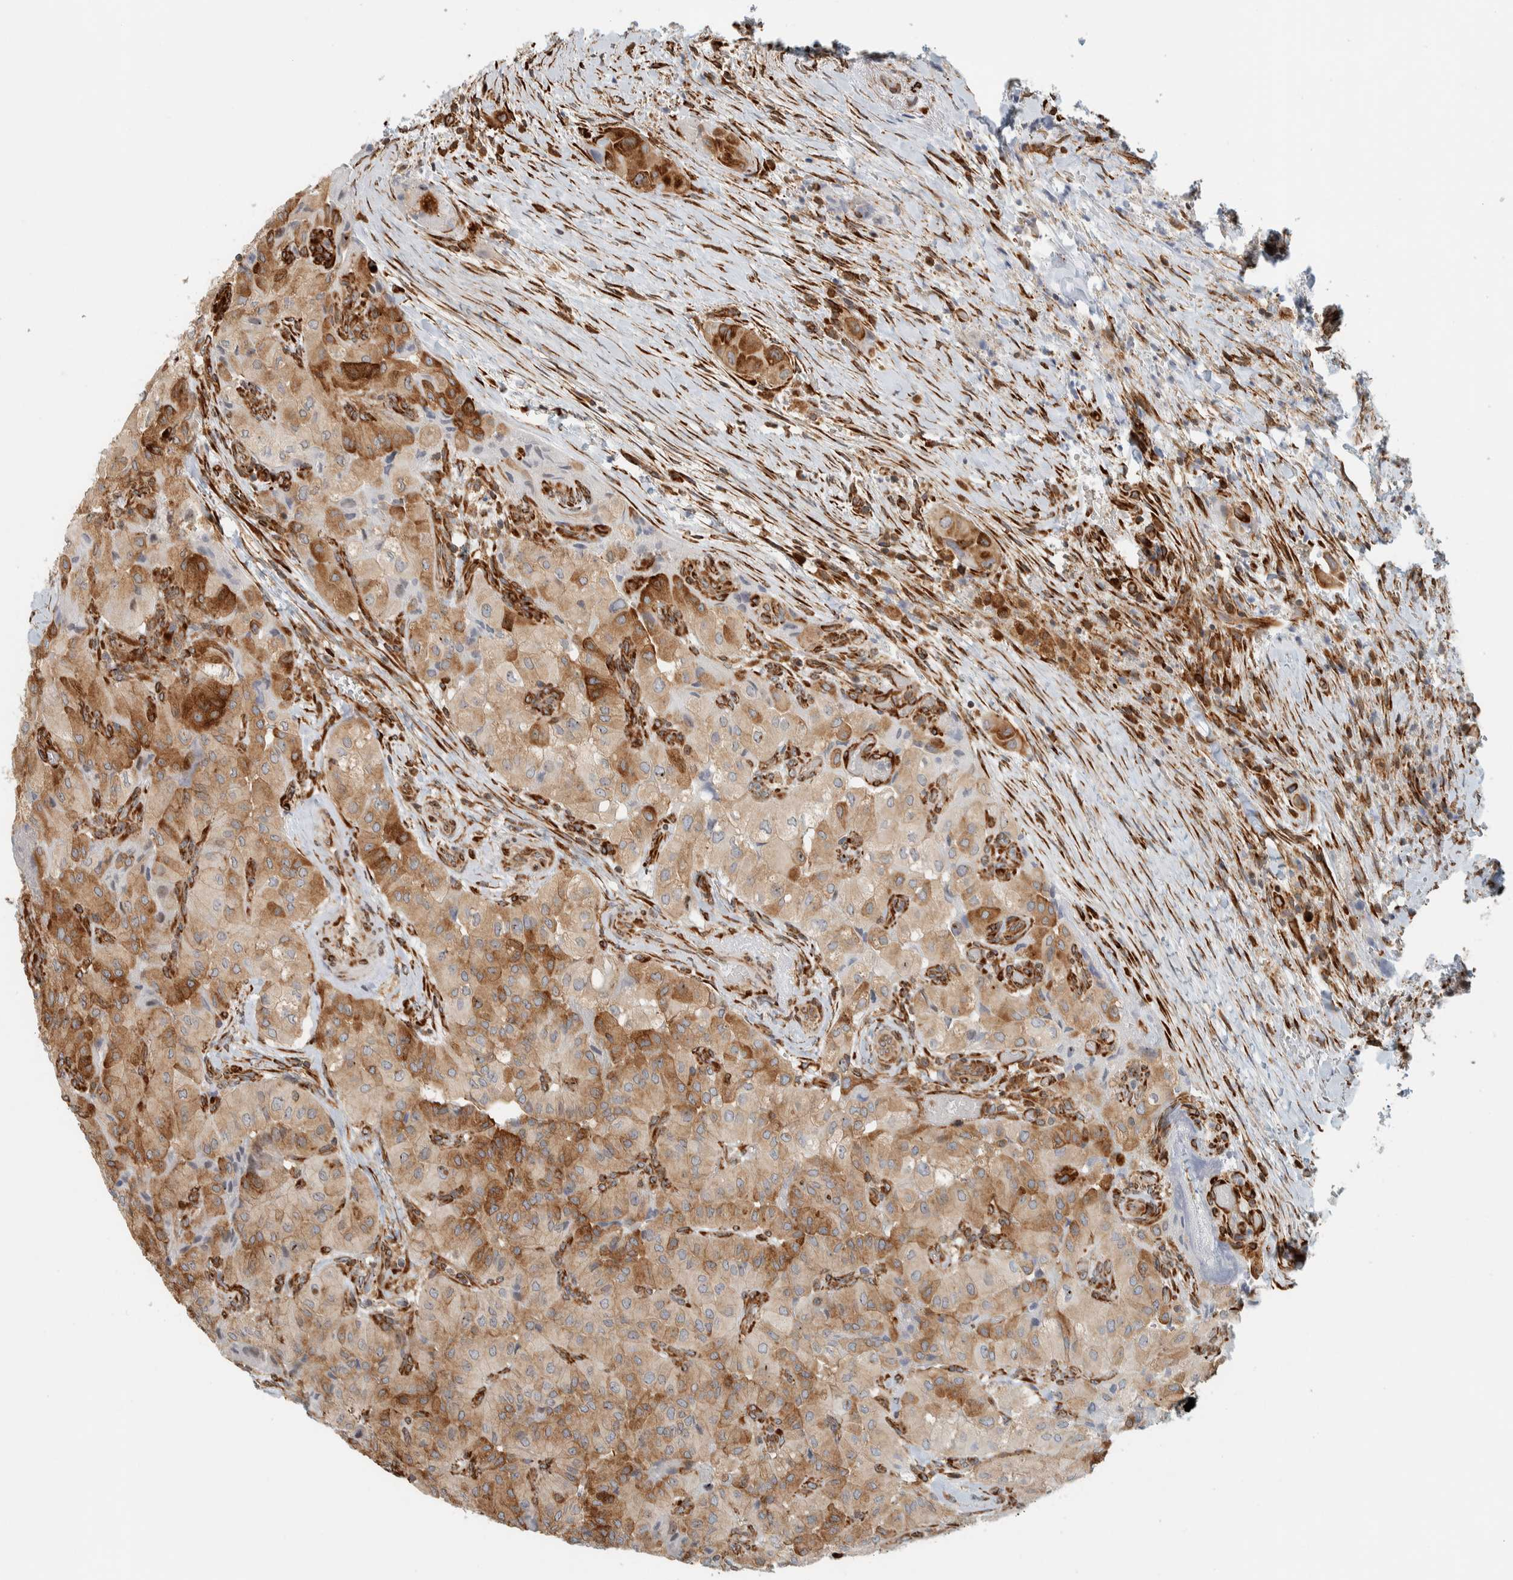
{"staining": {"intensity": "moderate", "quantity": ">75%", "location": "cytoplasmic/membranous"}, "tissue": "thyroid cancer", "cell_type": "Tumor cells", "image_type": "cancer", "snomed": [{"axis": "morphology", "description": "Papillary adenocarcinoma, NOS"}, {"axis": "topography", "description": "Thyroid gland"}], "caption": "IHC histopathology image of thyroid papillary adenocarcinoma stained for a protein (brown), which displays medium levels of moderate cytoplasmic/membranous positivity in approximately >75% of tumor cells.", "gene": "LLGL2", "patient": {"sex": "female", "age": 59}}